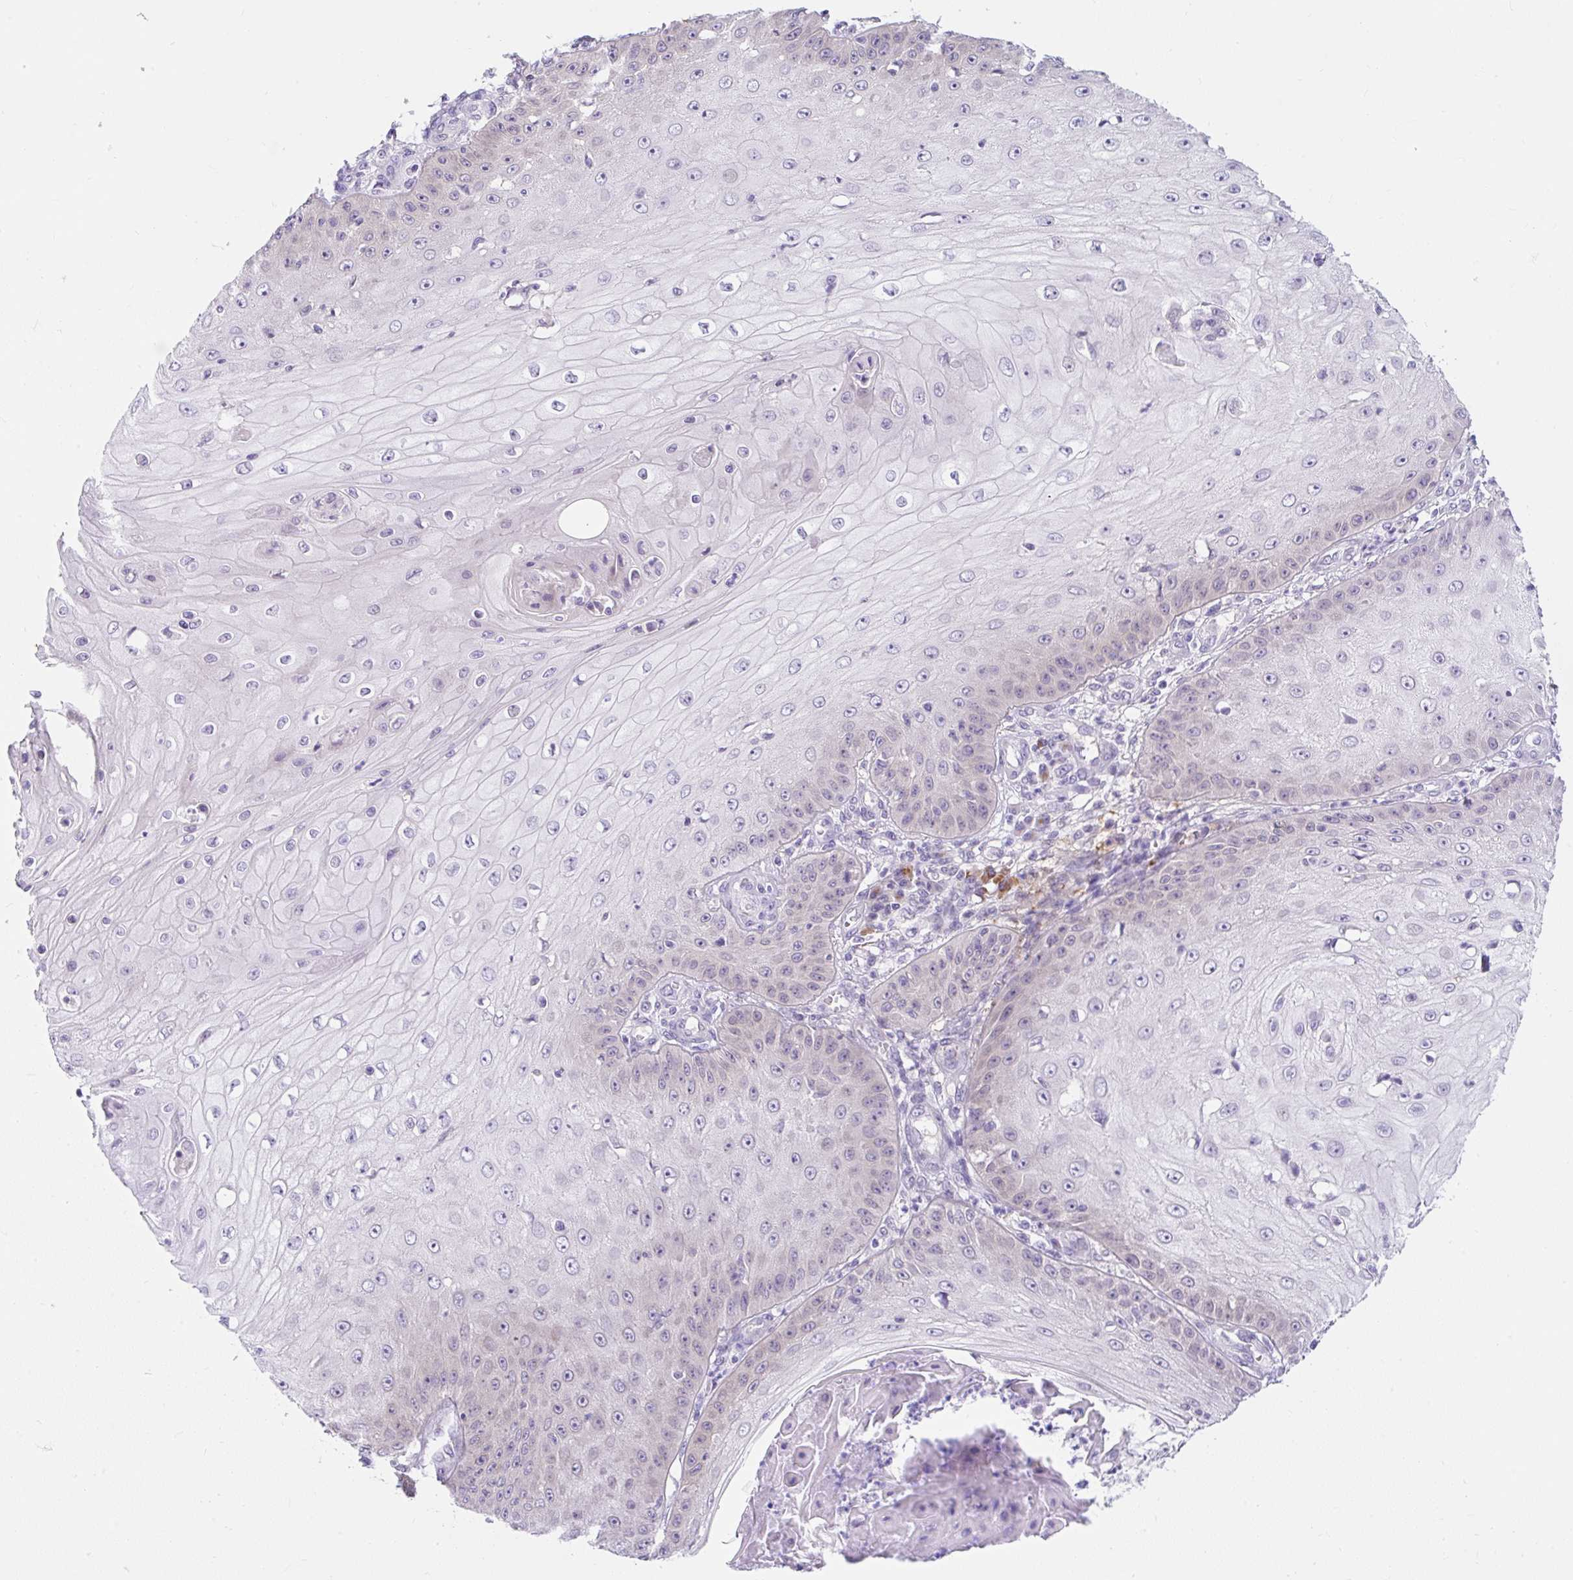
{"staining": {"intensity": "moderate", "quantity": "25%-75%", "location": "cytoplasmic/membranous"}, "tissue": "skin cancer", "cell_type": "Tumor cells", "image_type": "cancer", "snomed": [{"axis": "morphology", "description": "Squamous cell carcinoma, NOS"}, {"axis": "topography", "description": "Skin"}], "caption": "Skin cancer (squamous cell carcinoma) stained for a protein (brown) exhibits moderate cytoplasmic/membranous positive expression in about 25%-75% of tumor cells.", "gene": "GOLGA8A", "patient": {"sex": "male", "age": 70}}